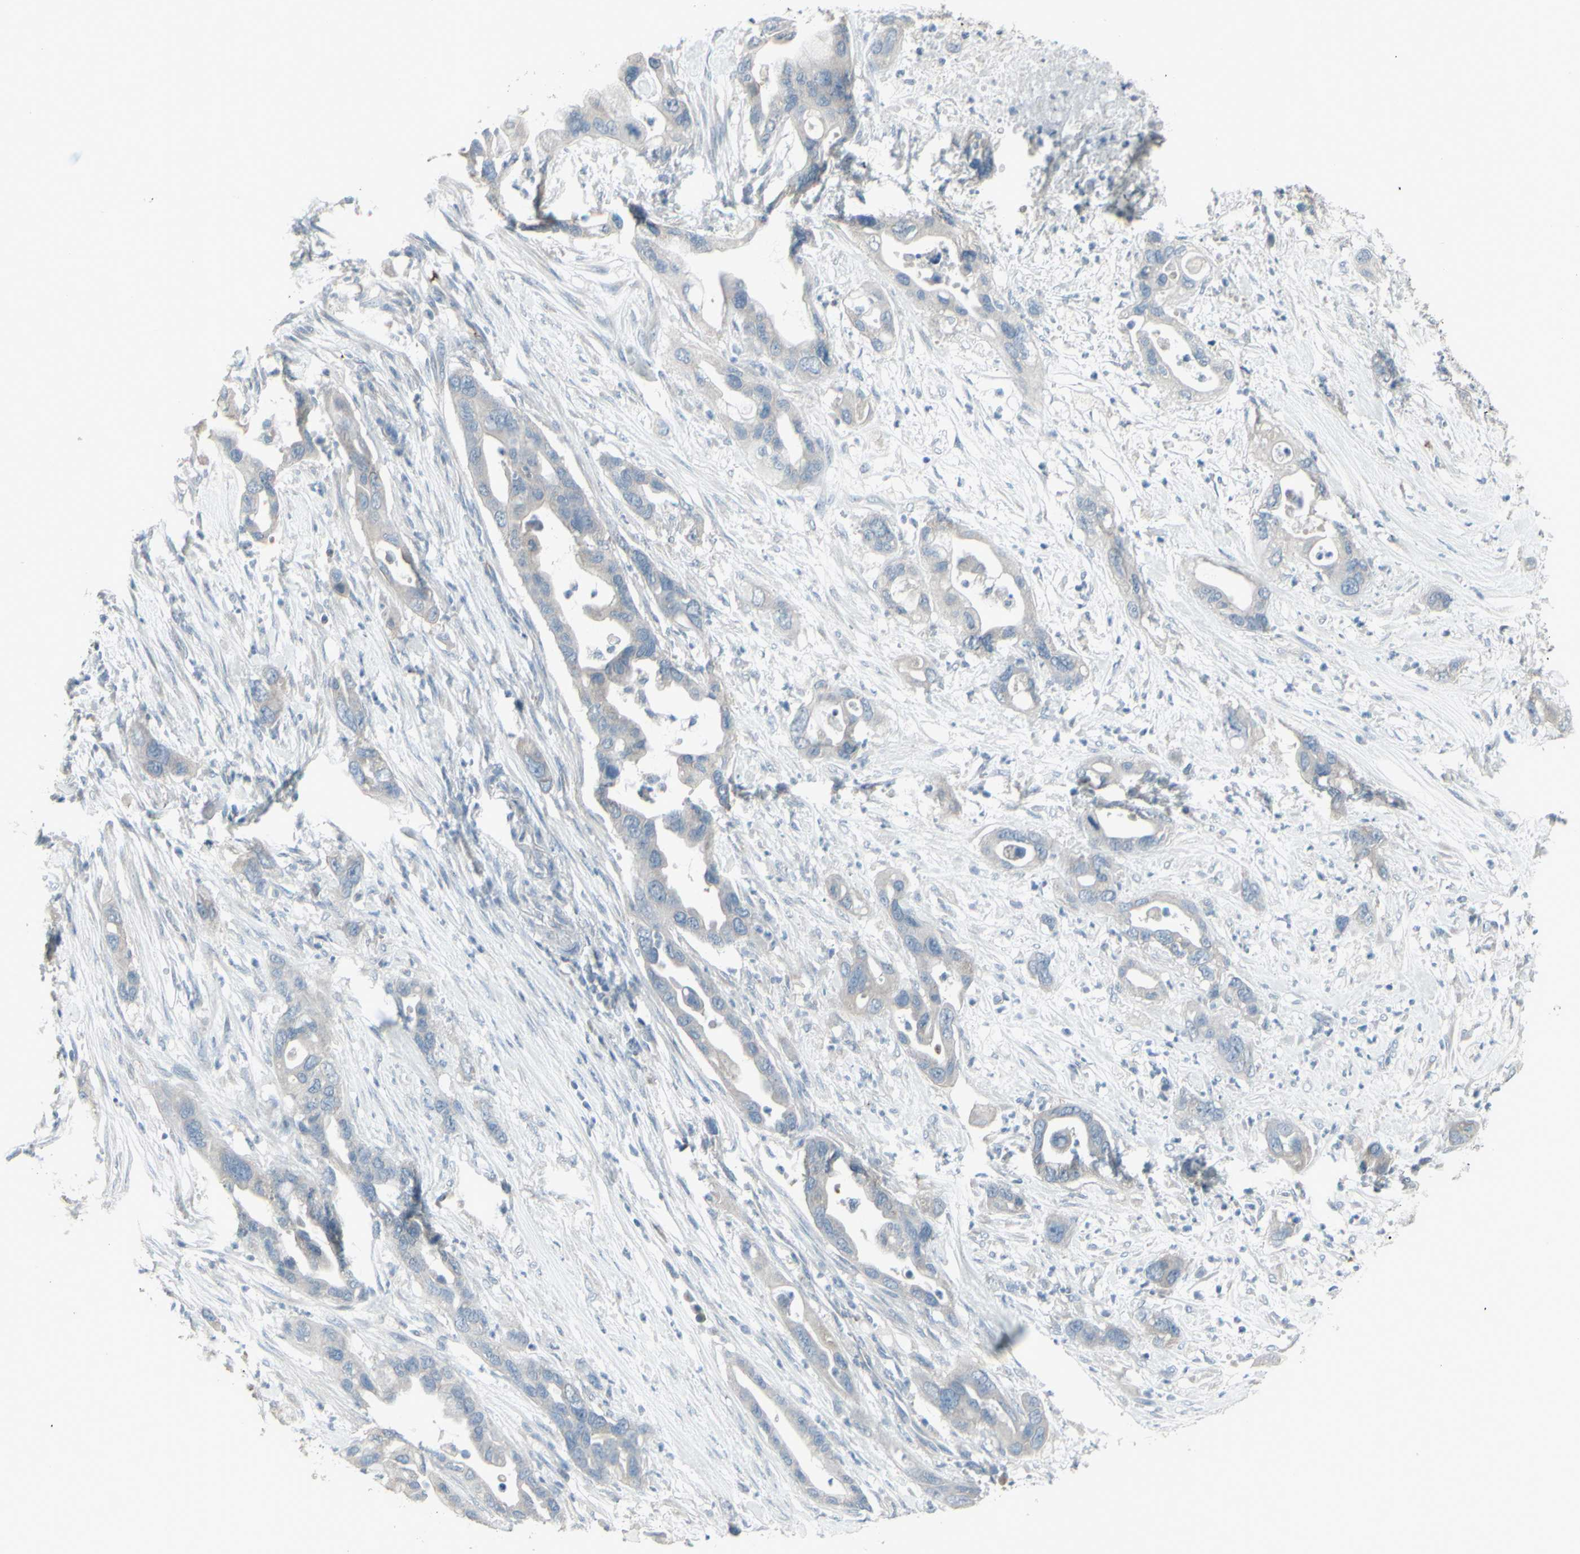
{"staining": {"intensity": "weak", "quantity": "25%-75%", "location": "cytoplasmic/membranous"}, "tissue": "pancreatic cancer", "cell_type": "Tumor cells", "image_type": "cancer", "snomed": [{"axis": "morphology", "description": "Adenocarcinoma, NOS"}, {"axis": "topography", "description": "Pancreas"}], "caption": "Immunohistochemistry micrograph of human pancreatic adenocarcinoma stained for a protein (brown), which displays low levels of weak cytoplasmic/membranous staining in about 25%-75% of tumor cells.", "gene": "CD79B", "patient": {"sex": "female", "age": 71}}